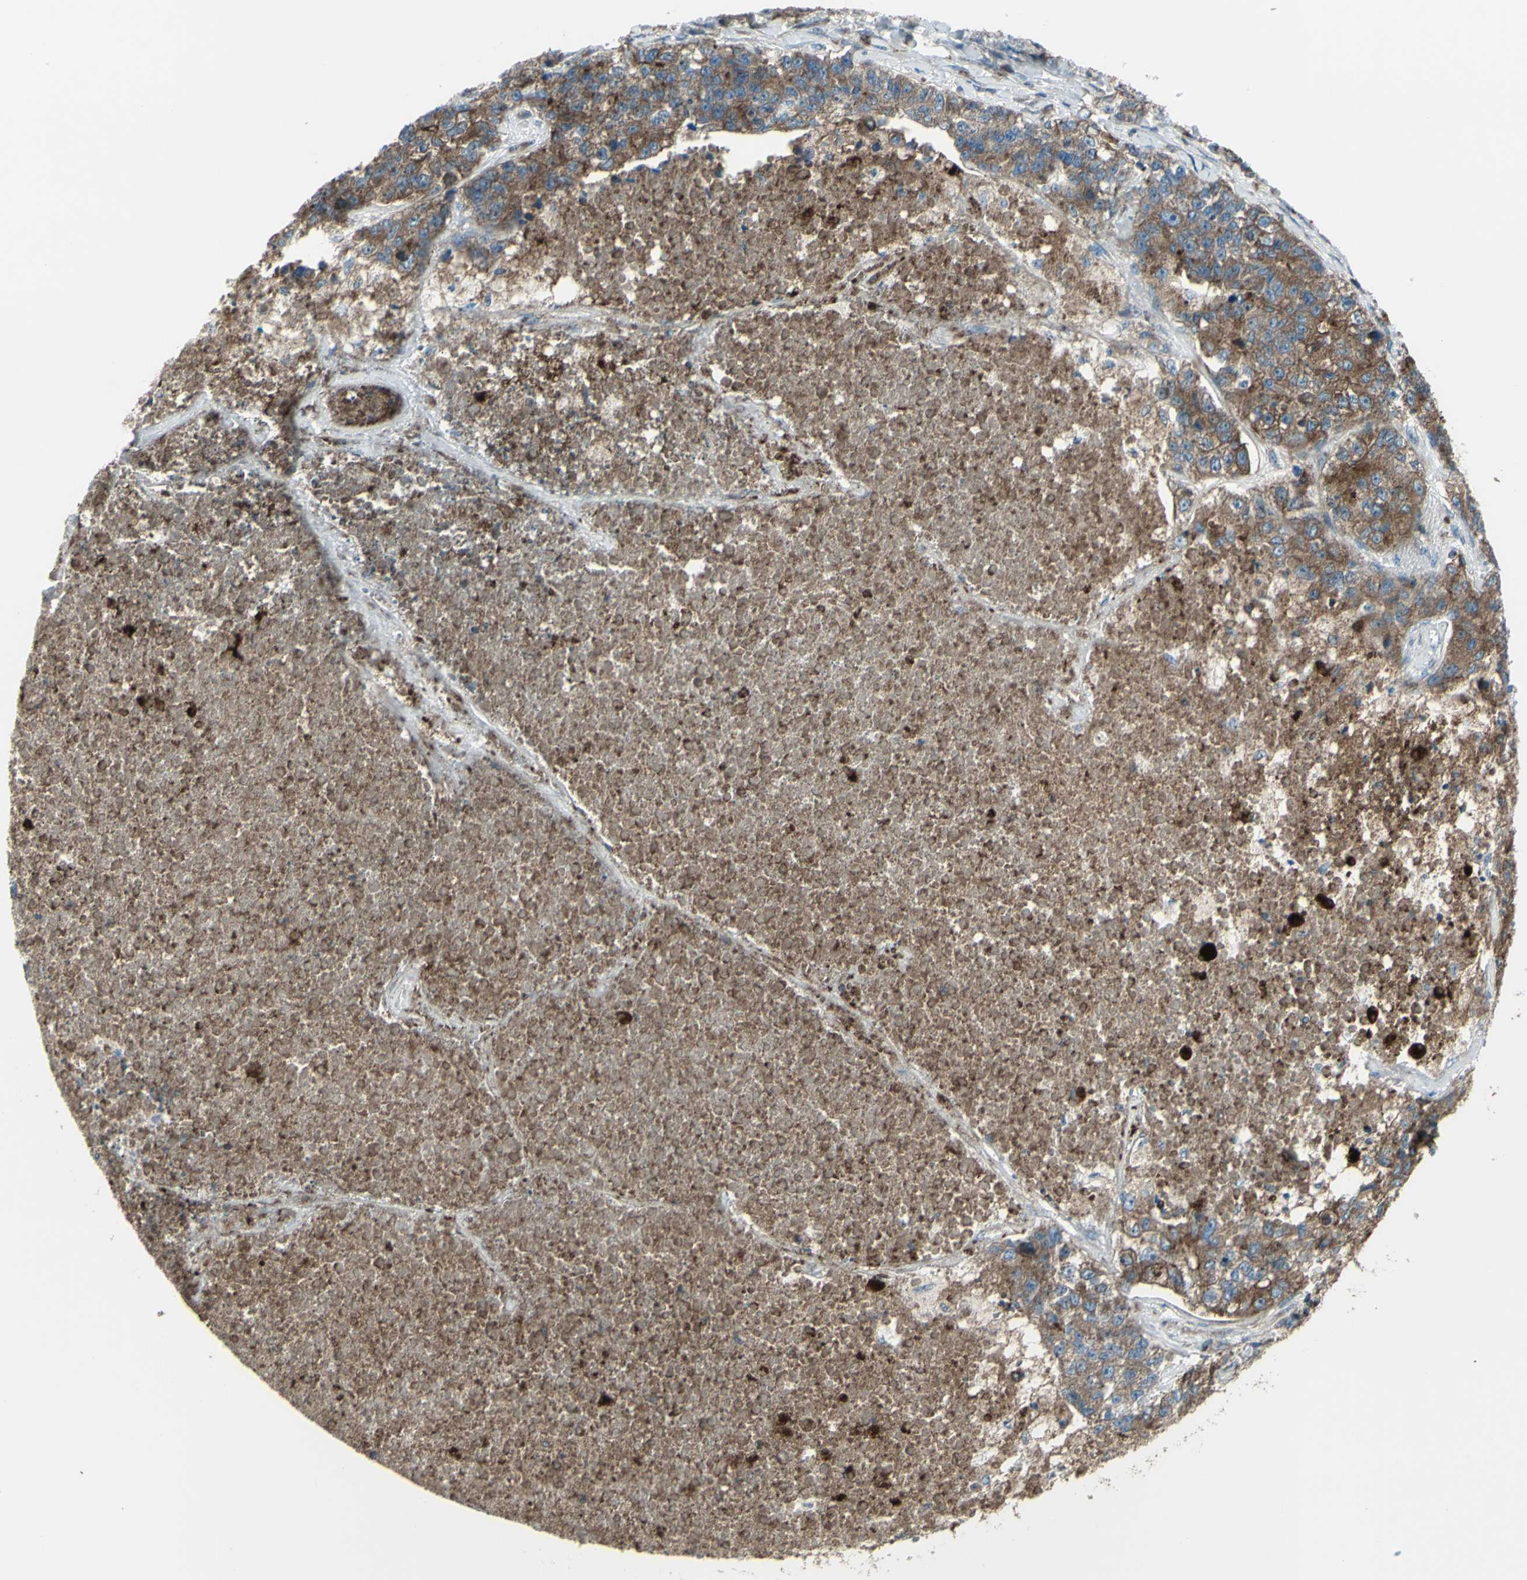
{"staining": {"intensity": "moderate", "quantity": ">75%", "location": "cytoplasmic/membranous"}, "tissue": "lung cancer", "cell_type": "Tumor cells", "image_type": "cancer", "snomed": [{"axis": "morphology", "description": "Adenocarcinoma, NOS"}, {"axis": "topography", "description": "Lung"}], "caption": "Tumor cells reveal medium levels of moderate cytoplasmic/membranous staining in about >75% of cells in lung adenocarcinoma. (Stains: DAB in brown, nuclei in blue, Microscopy: brightfield microscopy at high magnification).", "gene": "NAPA", "patient": {"sex": "male", "age": 49}}